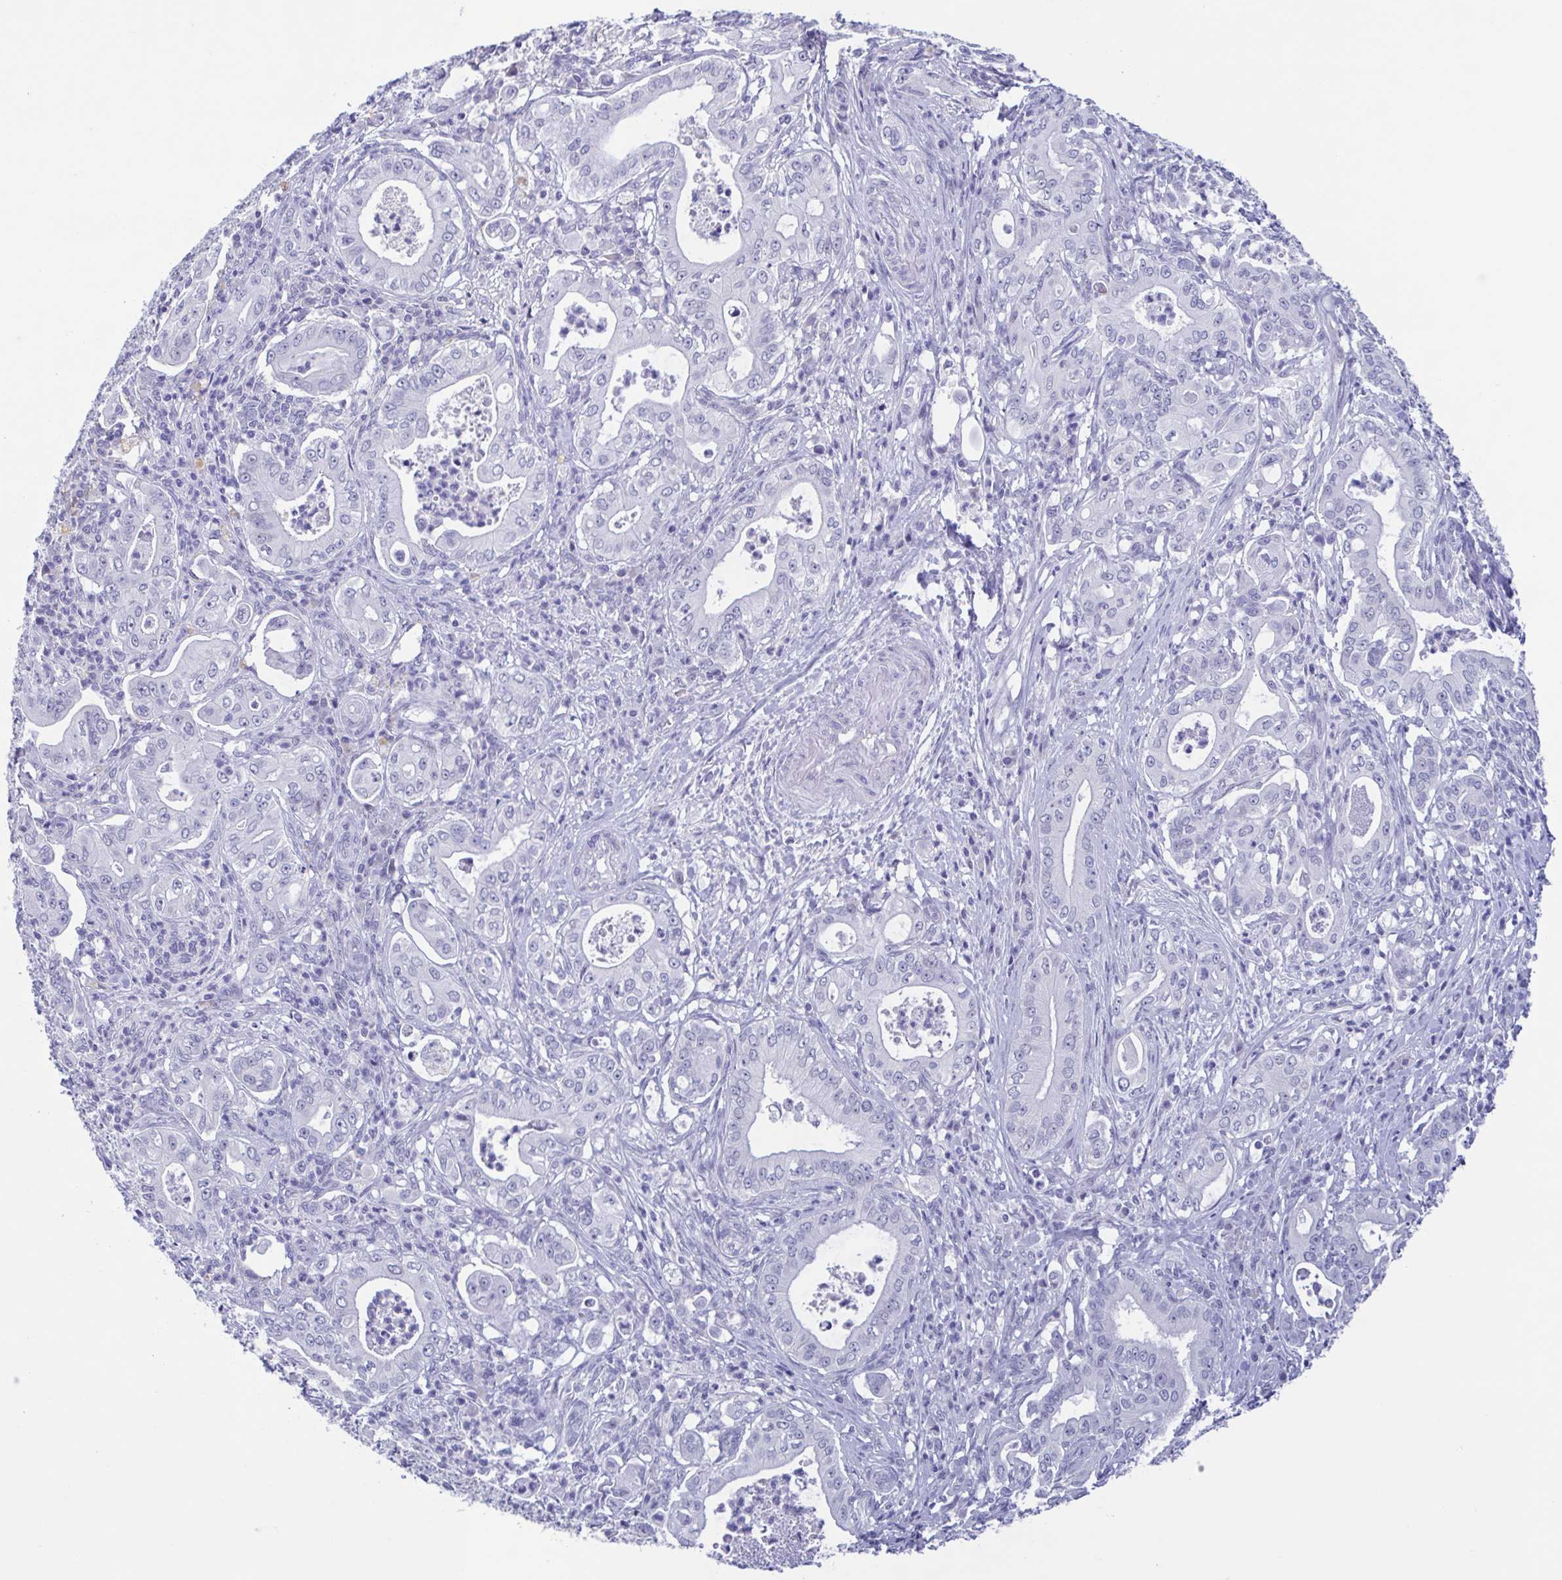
{"staining": {"intensity": "negative", "quantity": "none", "location": "none"}, "tissue": "pancreatic cancer", "cell_type": "Tumor cells", "image_type": "cancer", "snomed": [{"axis": "morphology", "description": "Adenocarcinoma, NOS"}, {"axis": "topography", "description": "Pancreas"}], "caption": "An IHC micrograph of pancreatic cancer is shown. There is no staining in tumor cells of pancreatic cancer. (Stains: DAB (3,3'-diaminobenzidine) immunohistochemistry (IHC) with hematoxylin counter stain, Microscopy: brightfield microscopy at high magnification).", "gene": "PERM1", "patient": {"sex": "male", "age": 71}}